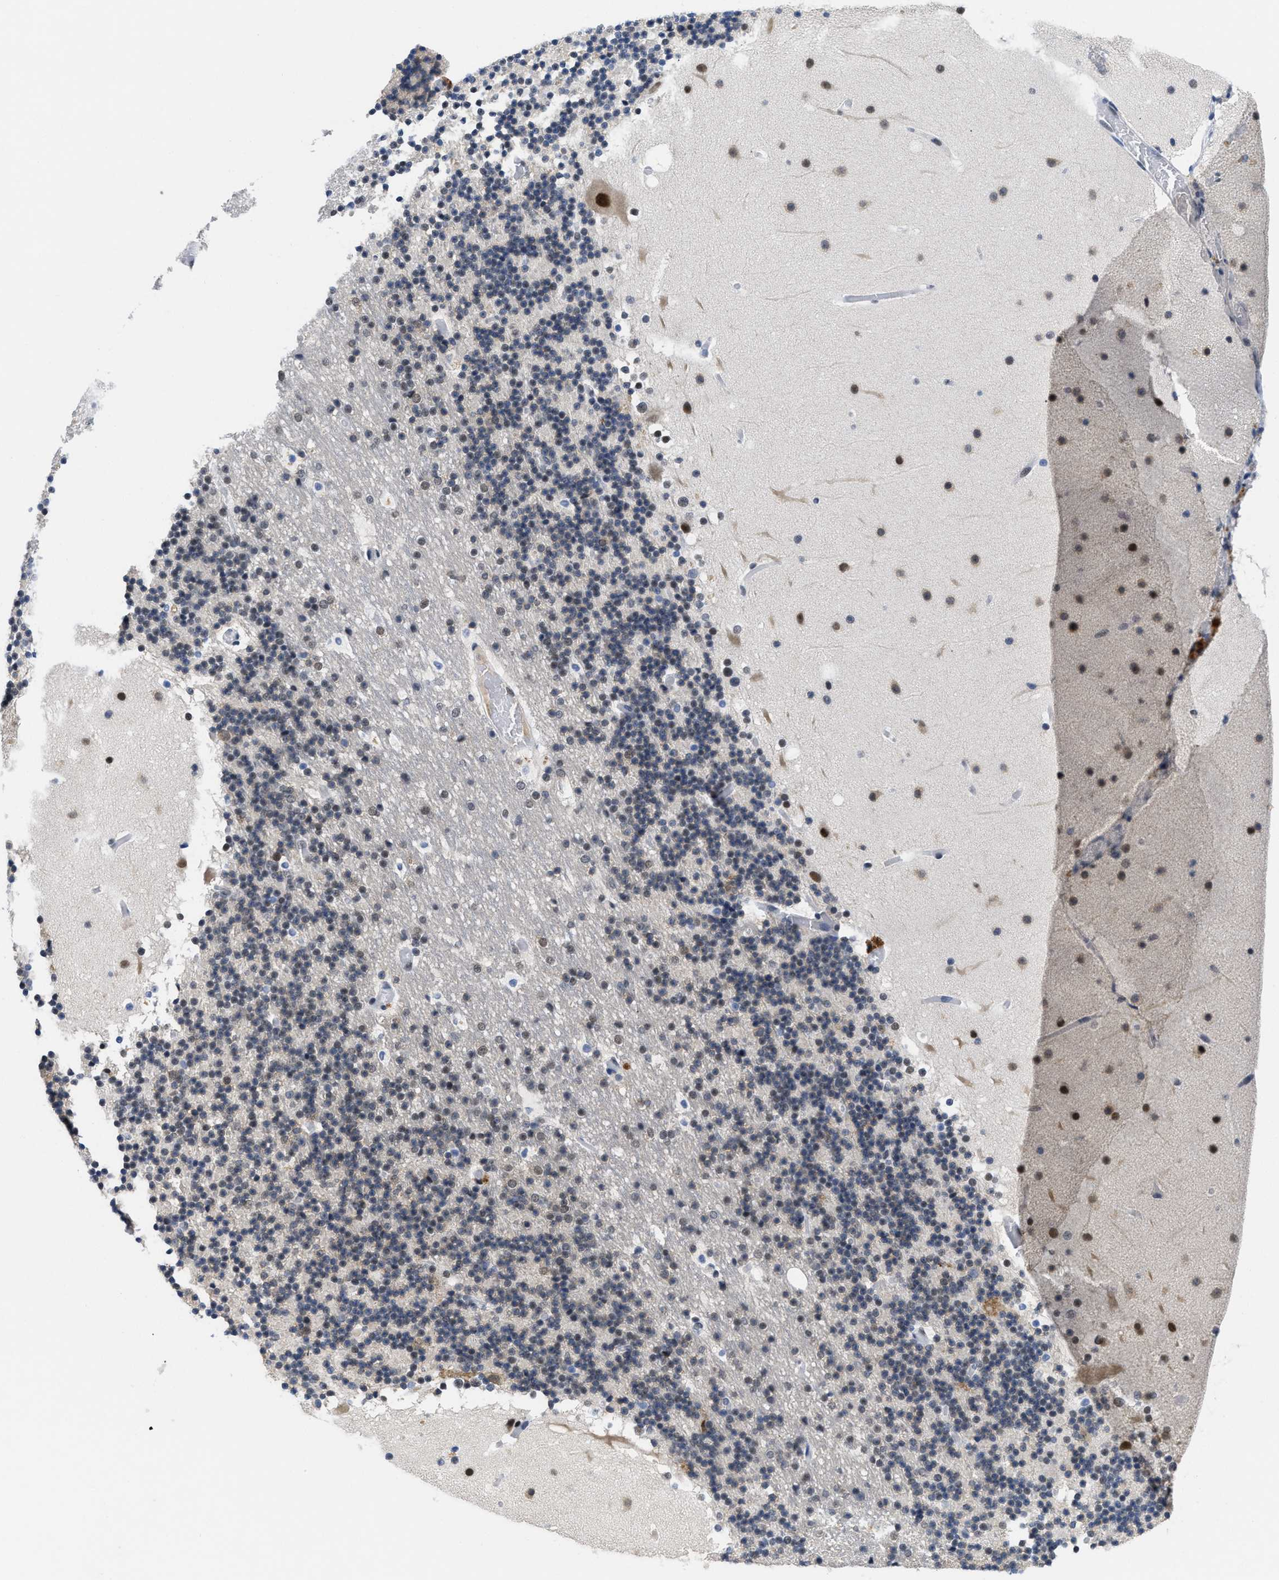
{"staining": {"intensity": "weak", "quantity": "25%-75%", "location": "nuclear"}, "tissue": "cerebellum", "cell_type": "Cells in granular layer", "image_type": "normal", "snomed": [{"axis": "morphology", "description": "Normal tissue, NOS"}, {"axis": "topography", "description": "Cerebellum"}], "caption": "About 25%-75% of cells in granular layer in normal cerebellum exhibit weak nuclear protein staining as visualized by brown immunohistochemical staining.", "gene": "GGNBP2", "patient": {"sex": "male", "age": 57}}